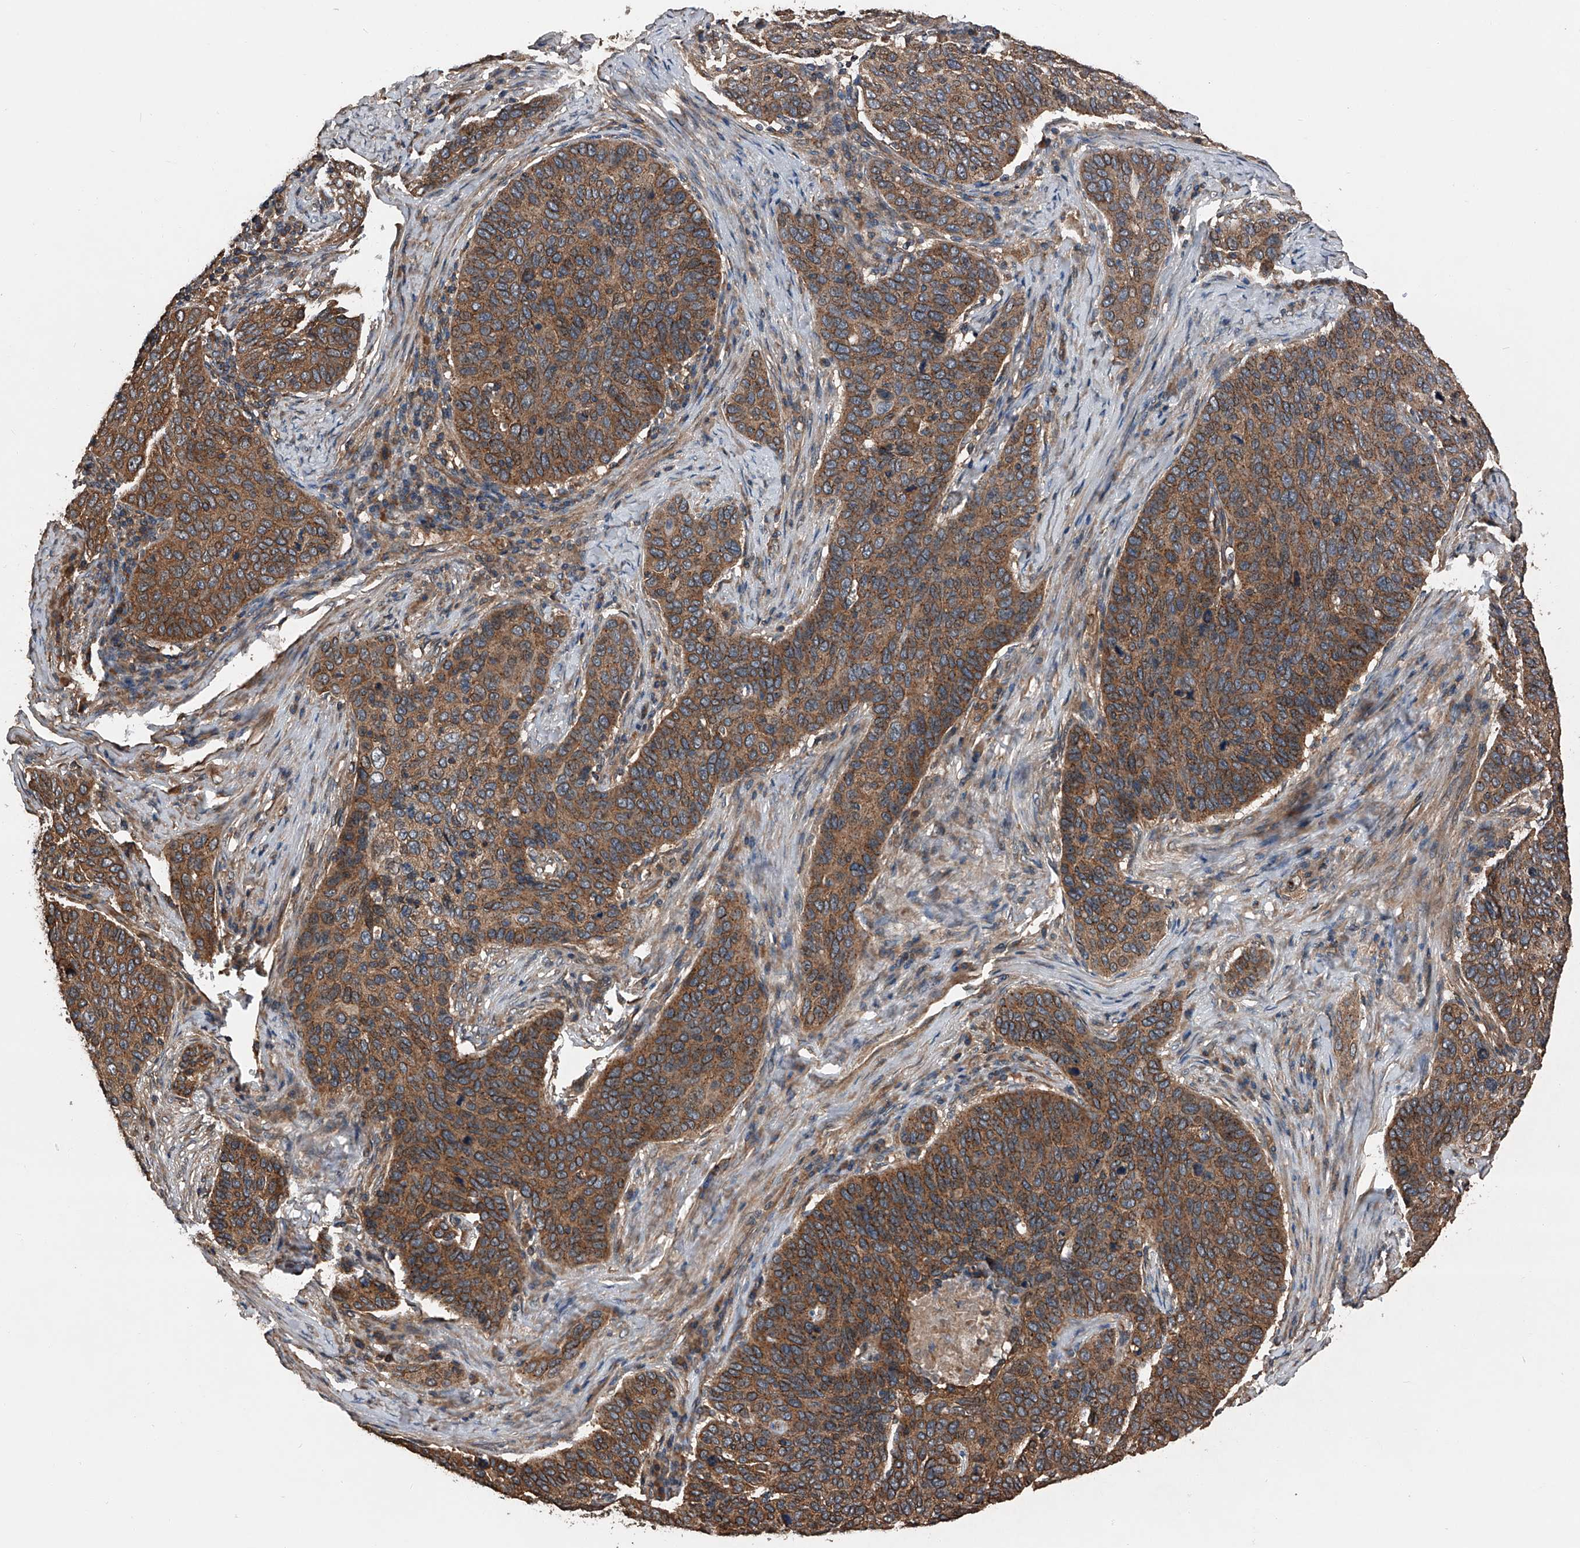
{"staining": {"intensity": "moderate", "quantity": ">75%", "location": "cytoplasmic/membranous"}, "tissue": "cervical cancer", "cell_type": "Tumor cells", "image_type": "cancer", "snomed": [{"axis": "morphology", "description": "Squamous cell carcinoma, NOS"}, {"axis": "topography", "description": "Cervix"}], "caption": "Cervical squamous cell carcinoma was stained to show a protein in brown. There is medium levels of moderate cytoplasmic/membranous positivity in about >75% of tumor cells. (Brightfield microscopy of DAB IHC at high magnification).", "gene": "KCNJ2", "patient": {"sex": "female", "age": 60}}